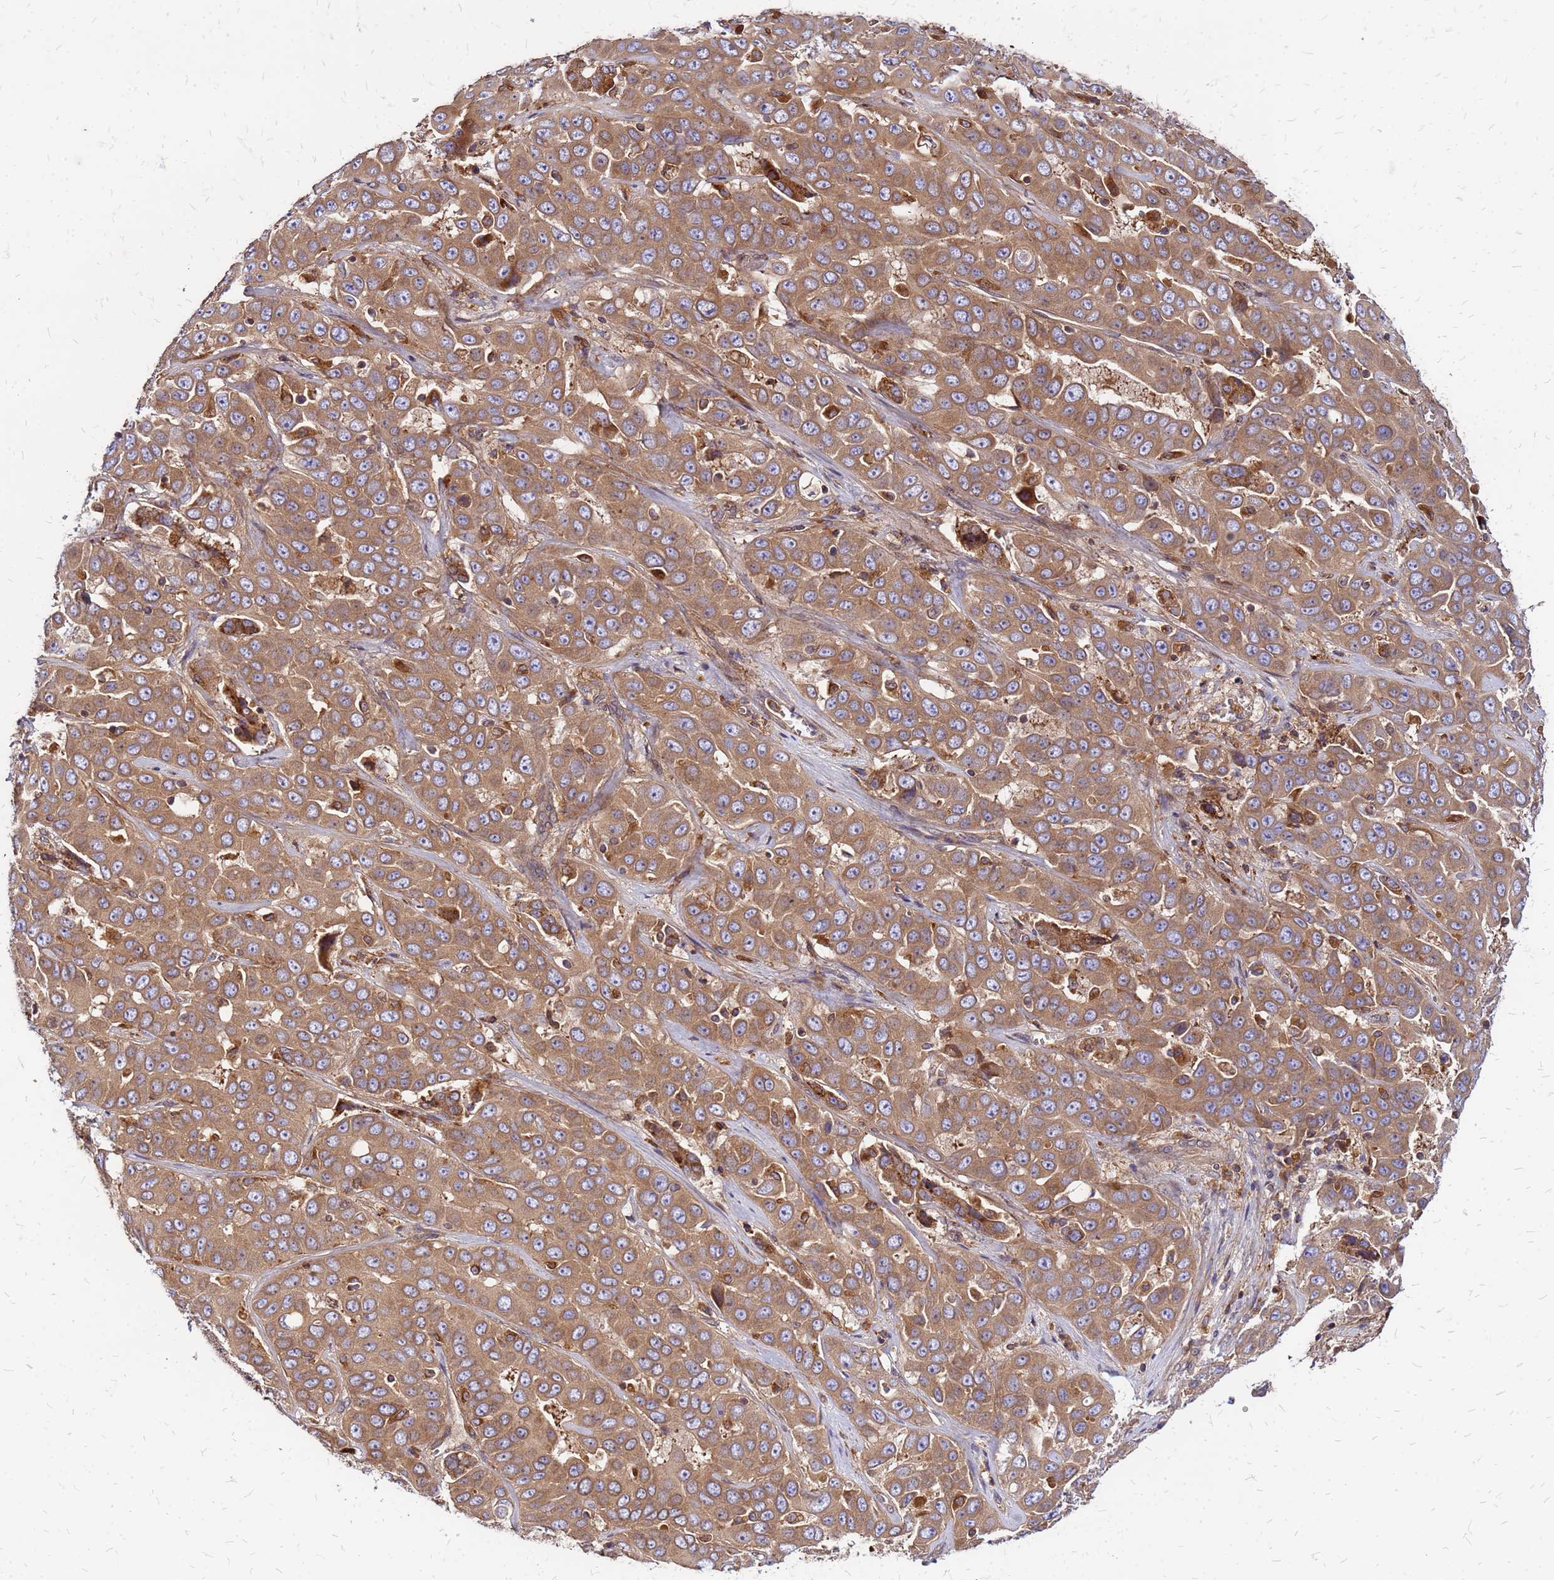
{"staining": {"intensity": "moderate", "quantity": ">75%", "location": "cytoplasmic/membranous"}, "tissue": "liver cancer", "cell_type": "Tumor cells", "image_type": "cancer", "snomed": [{"axis": "morphology", "description": "Cholangiocarcinoma"}, {"axis": "topography", "description": "Liver"}], "caption": "There is medium levels of moderate cytoplasmic/membranous staining in tumor cells of liver cancer (cholangiocarcinoma), as demonstrated by immunohistochemical staining (brown color).", "gene": "CYBC1", "patient": {"sex": "female", "age": 52}}